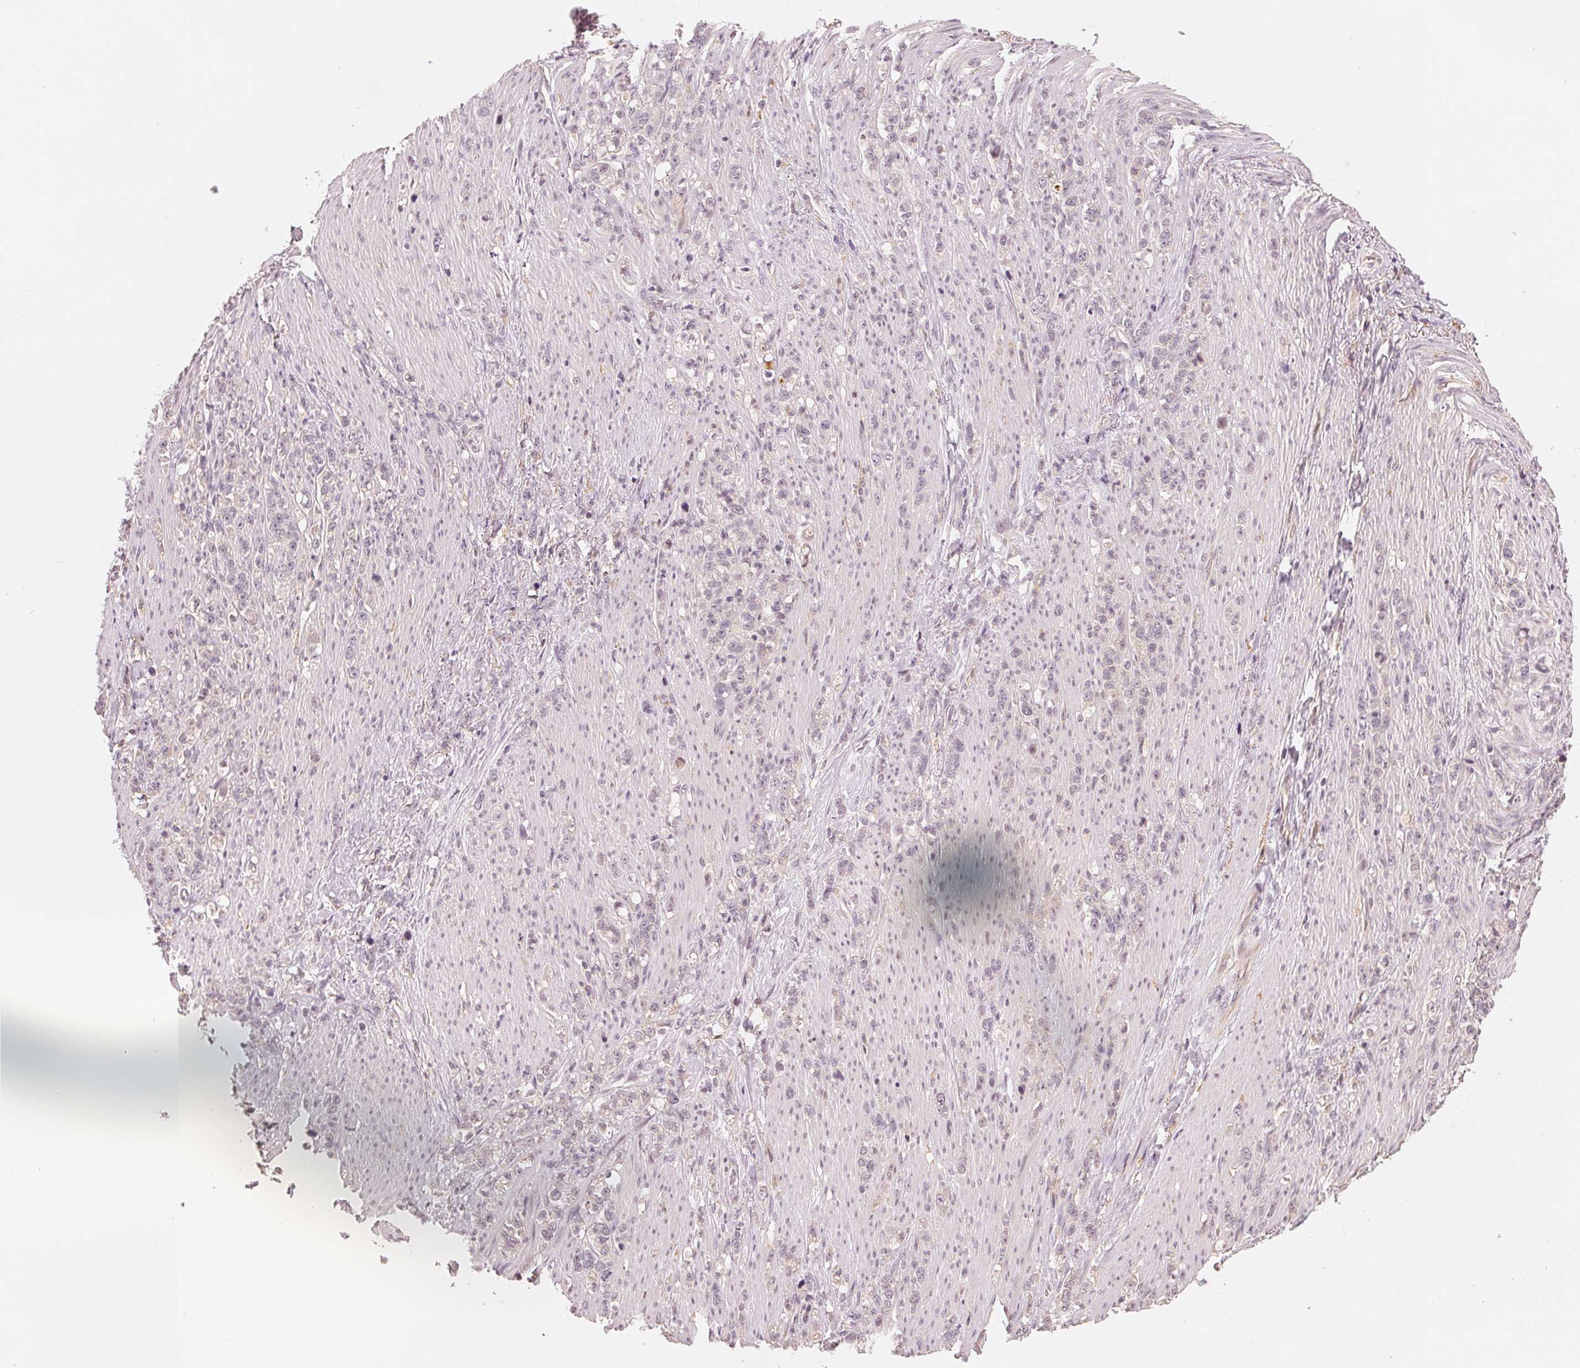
{"staining": {"intensity": "negative", "quantity": "none", "location": "none"}, "tissue": "stomach cancer", "cell_type": "Tumor cells", "image_type": "cancer", "snomed": [{"axis": "morphology", "description": "Adenocarcinoma, NOS"}, {"axis": "topography", "description": "Stomach, lower"}], "caption": "Tumor cells show no significant protein positivity in adenocarcinoma (stomach).", "gene": "IL9R", "patient": {"sex": "male", "age": 88}}